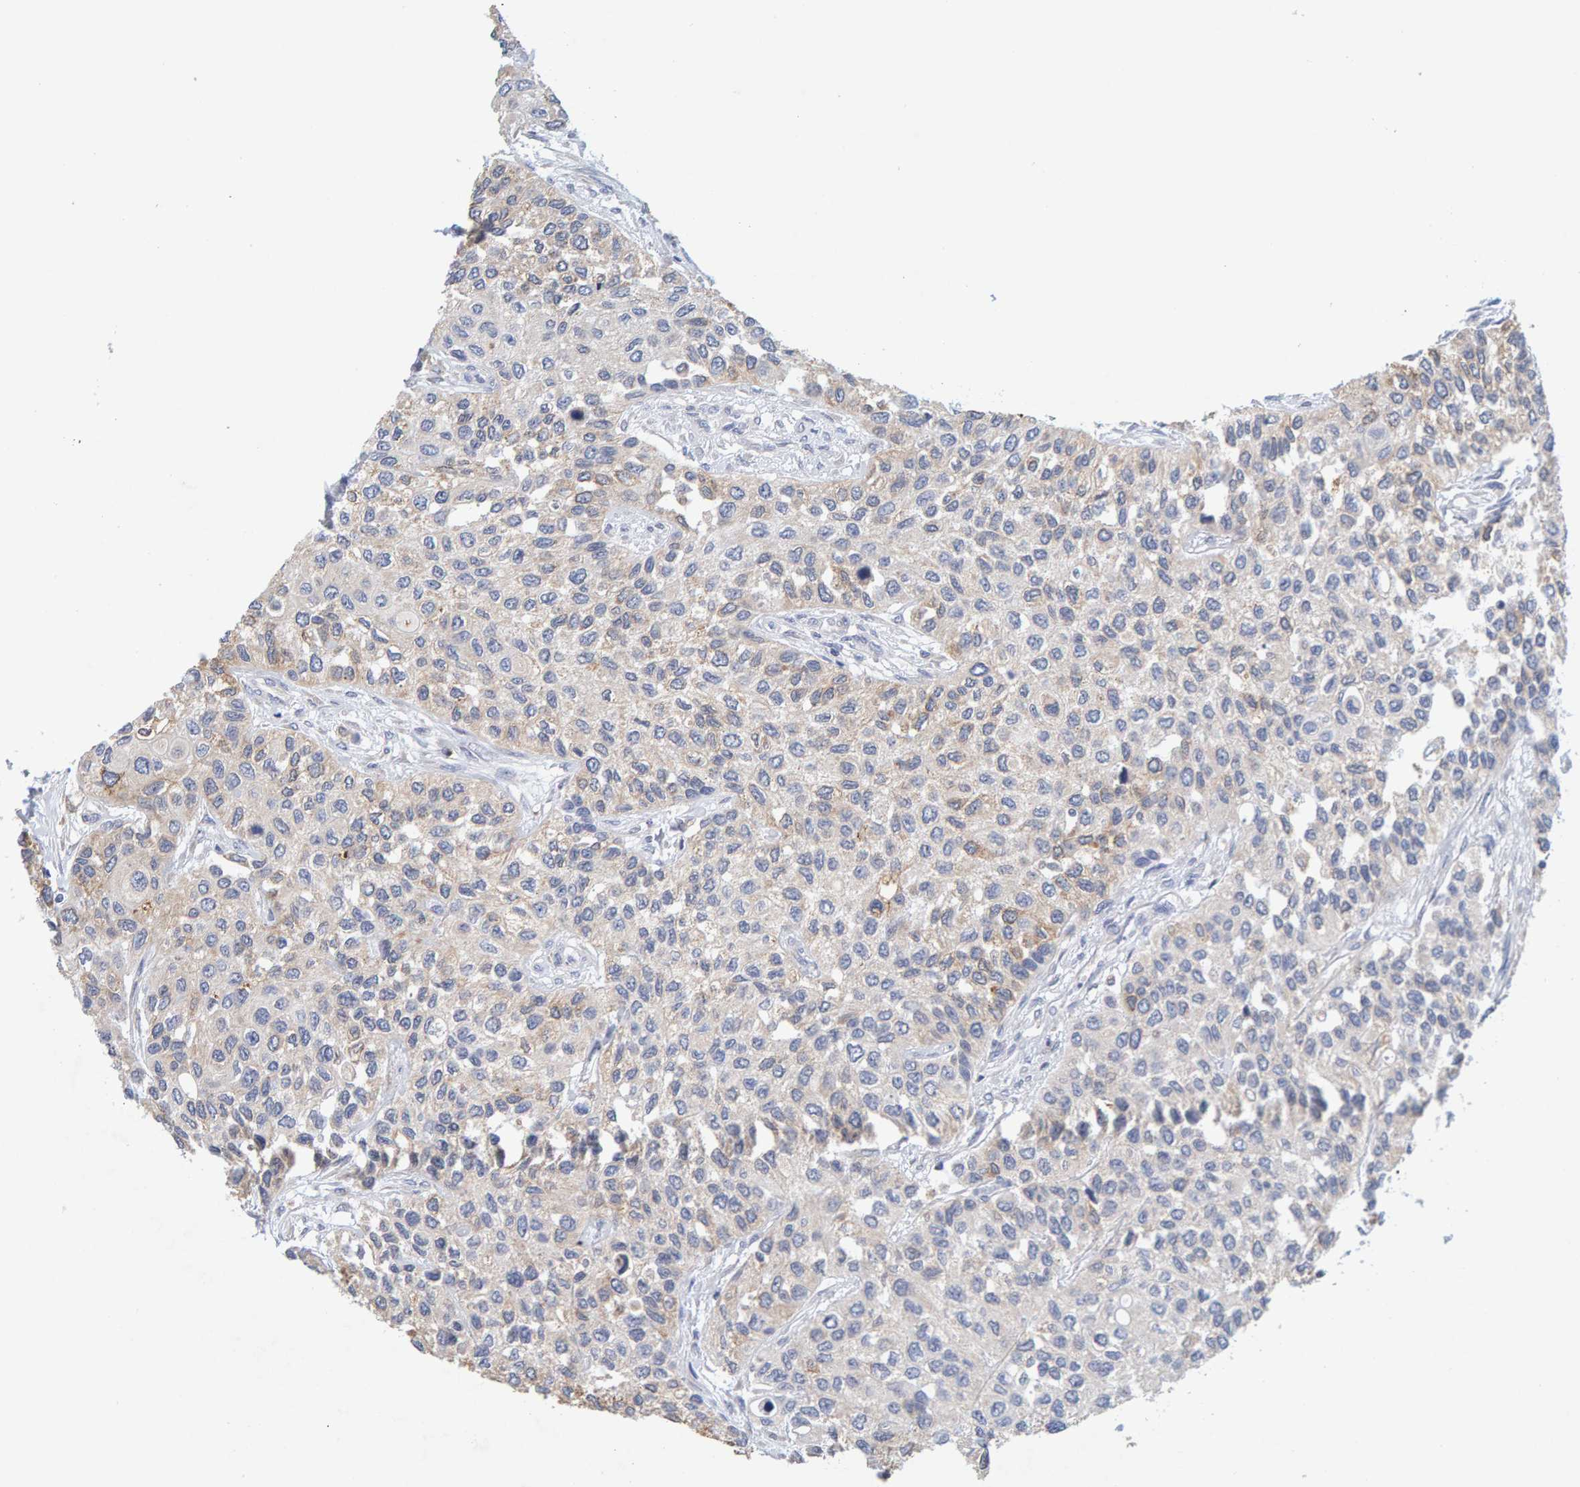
{"staining": {"intensity": "weak", "quantity": "<25%", "location": "cytoplasmic/membranous"}, "tissue": "urothelial cancer", "cell_type": "Tumor cells", "image_type": "cancer", "snomed": [{"axis": "morphology", "description": "Urothelial carcinoma, High grade"}, {"axis": "topography", "description": "Urinary bladder"}], "caption": "Immunohistochemistry photomicrograph of neoplastic tissue: human urothelial cancer stained with DAB reveals no significant protein expression in tumor cells.", "gene": "SGPL1", "patient": {"sex": "female", "age": 56}}